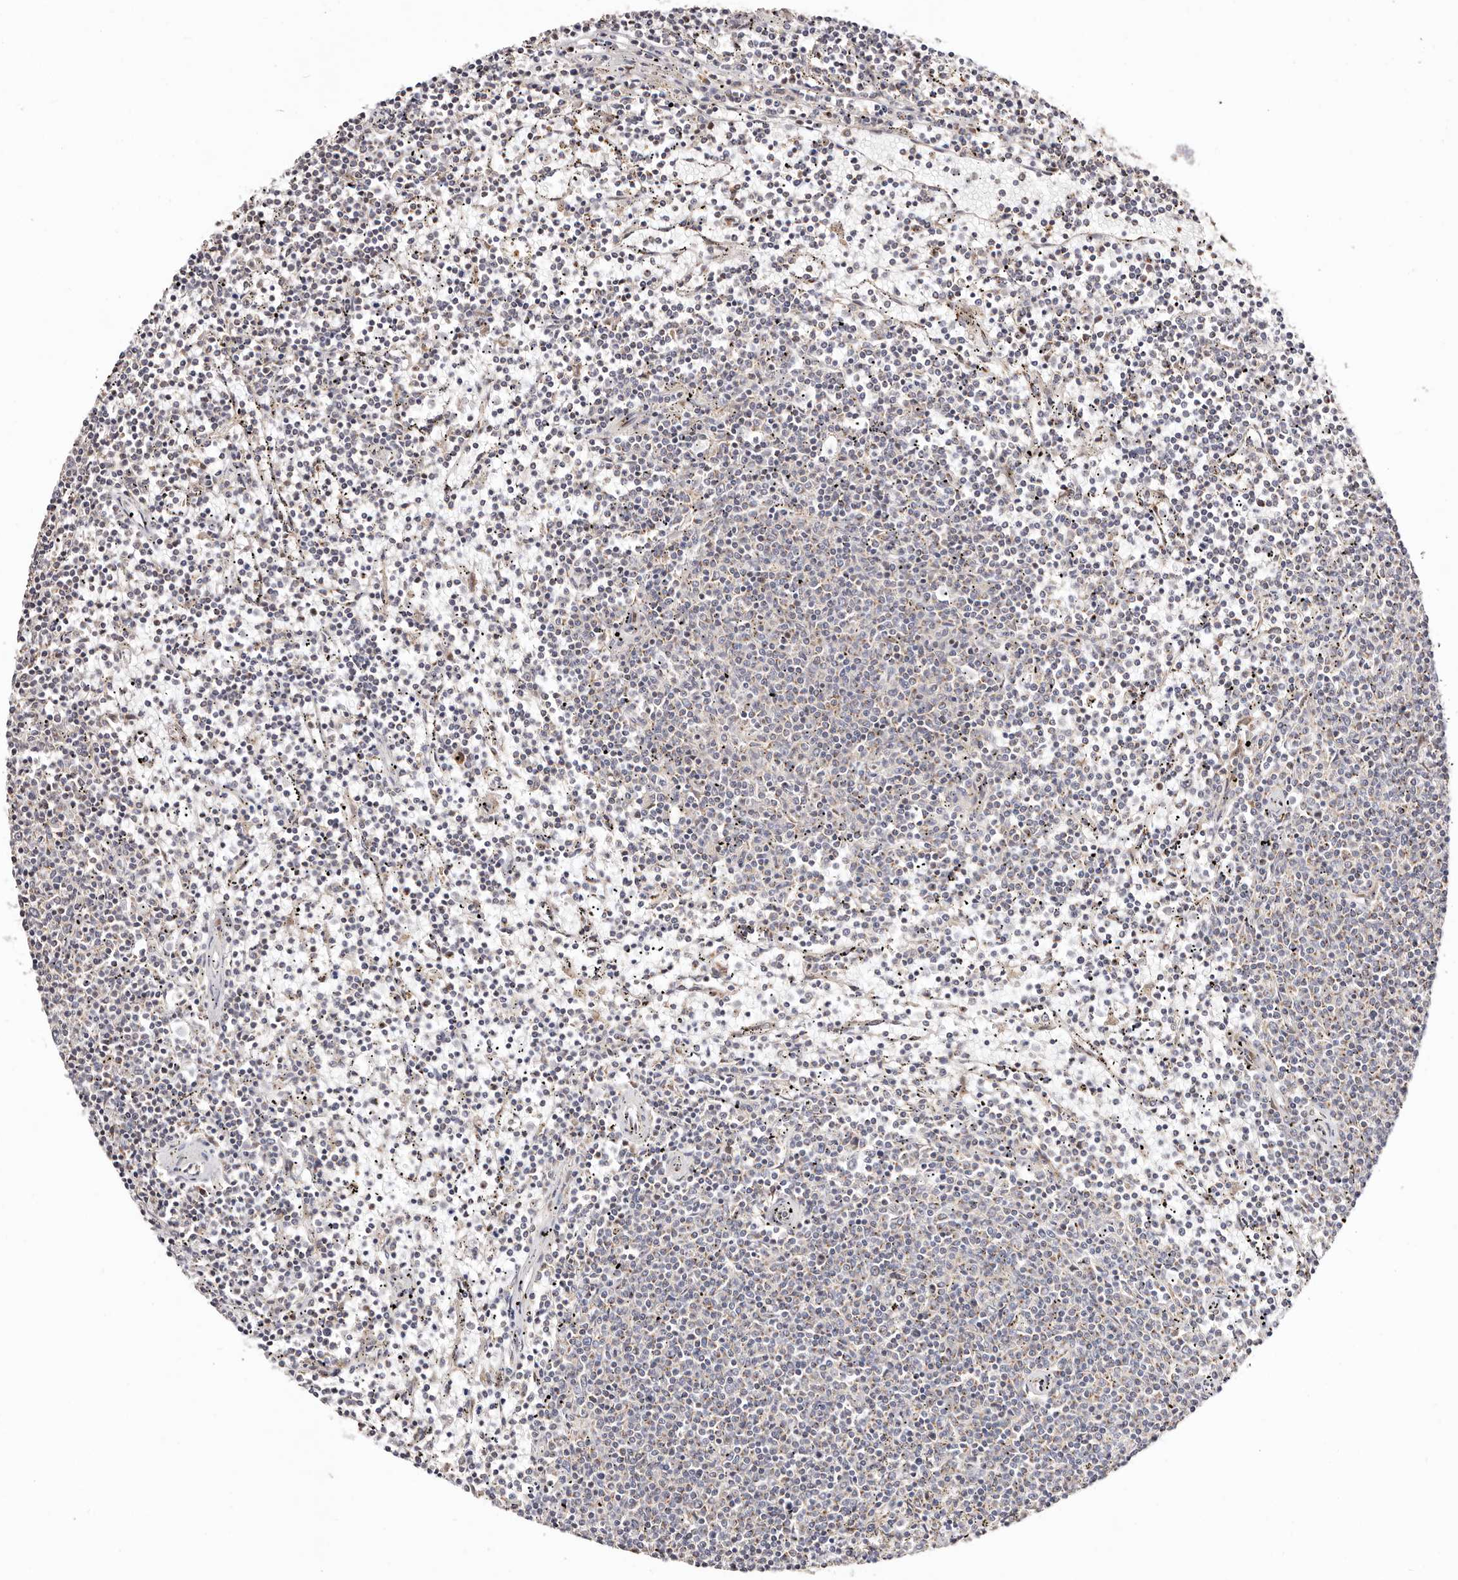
{"staining": {"intensity": "negative", "quantity": "none", "location": "none"}, "tissue": "lymphoma", "cell_type": "Tumor cells", "image_type": "cancer", "snomed": [{"axis": "morphology", "description": "Malignant lymphoma, non-Hodgkin's type, Low grade"}, {"axis": "topography", "description": "Spleen"}], "caption": "Immunohistochemistry photomicrograph of malignant lymphoma, non-Hodgkin's type (low-grade) stained for a protein (brown), which displays no positivity in tumor cells. (Immunohistochemistry, brightfield microscopy, high magnification).", "gene": "MAPK6", "patient": {"sex": "female", "age": 50}}